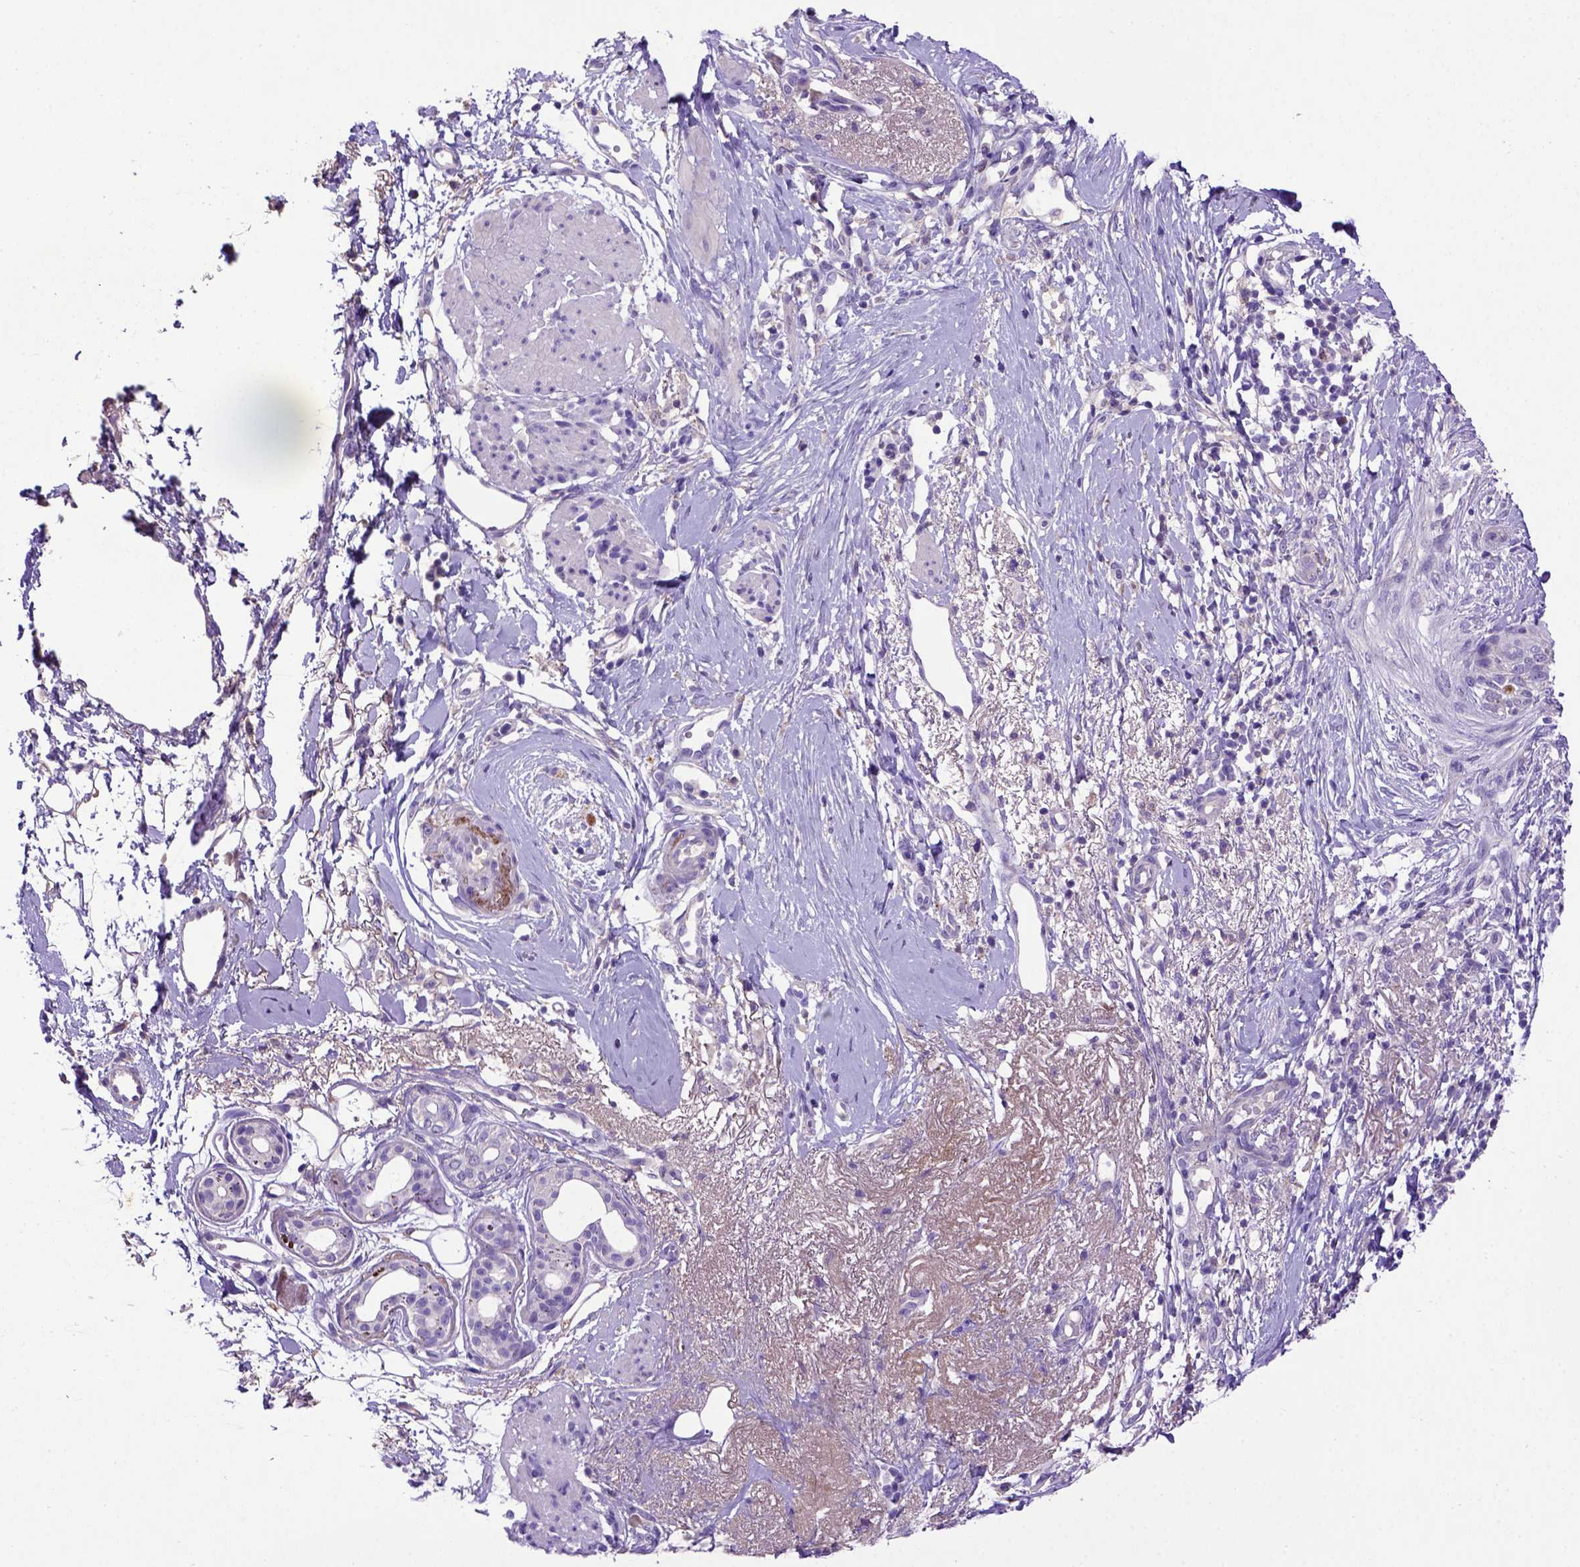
{"staining": {"intensity": "negative", "quantity": "none", "location": "none"}, "tissue": "skin cancer", "cell_type": "Tumor cells", "image_type": "cancer", "snomed": [{"axis": "morphology", "description": "Normal tissue, NOS"}, {"axis": "morphology", "description": "Basal cell carcinoma"}, {"axis": "topography", "description": "Skin"}], "caption": "DAB (3,3'-diaminobenzidine) immunohistochemical staining of human basal cell carcinoma (skin) exhibits no significant expression in tumor cells.", "gene": "ADAM12", "patient": {"sex": "male", "age": 84}}